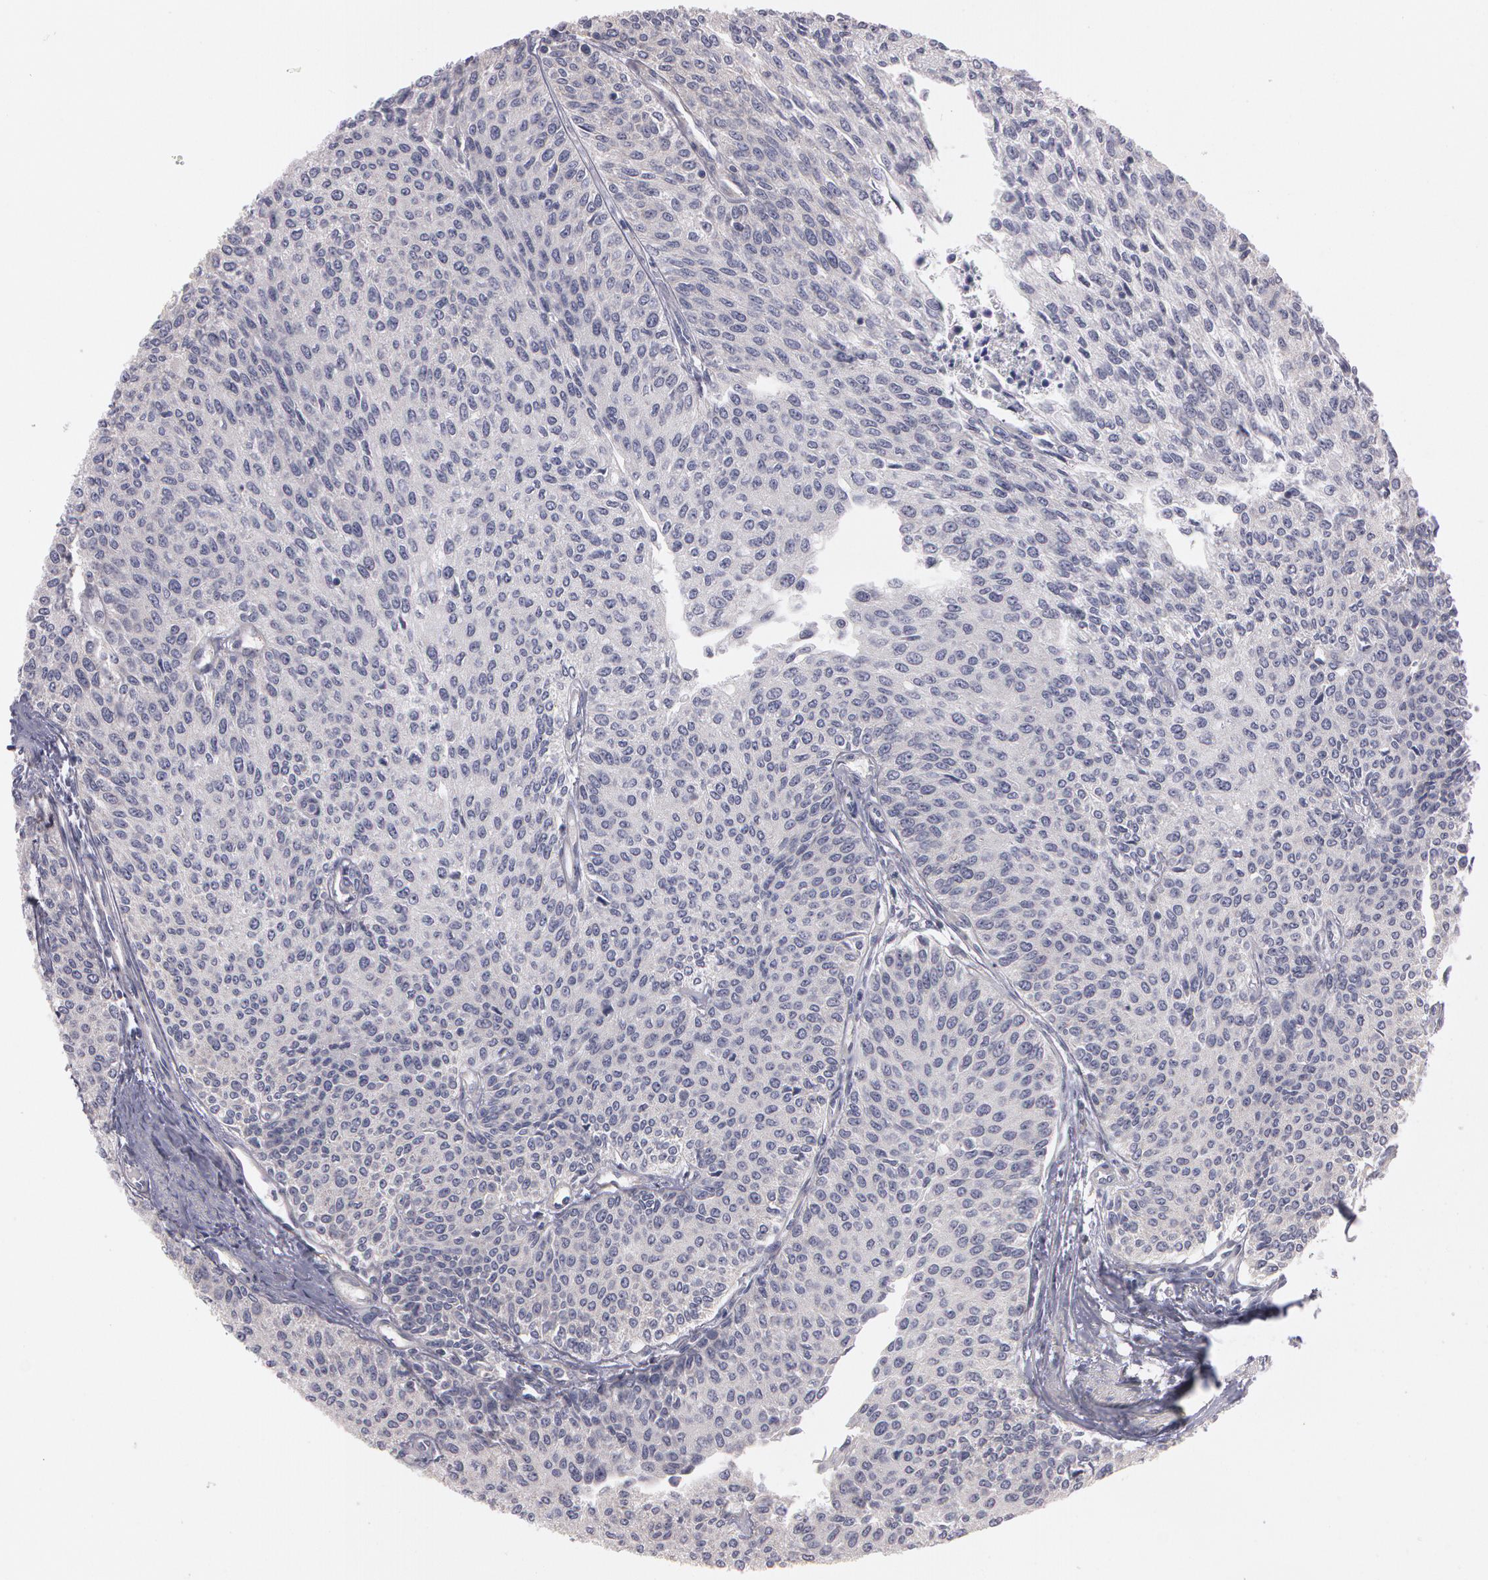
{"staining": {"intensity": "negative", "quantity": "none", "location": "none"}, "tissue": "urothelial cancer", "cell_type": "Tumor cells", "image_type": "cancer", "snomed": [{"axis": "morphology", "description": "Urothelial carcinoma, Low grade"}, {"axis": "topography", "description": "Urinary bladder"}], "caption": "Tumor cells are negative for brown protein staining in low-grade urothelial carcinoma. The staining was performed using DAB to visualize the protein expression in brown, while the nuclei were stained in blue with hematoxylin (Magnification: 20x).", "gene": "NEK9", "patient": {"sex": "female", "age": 73}}